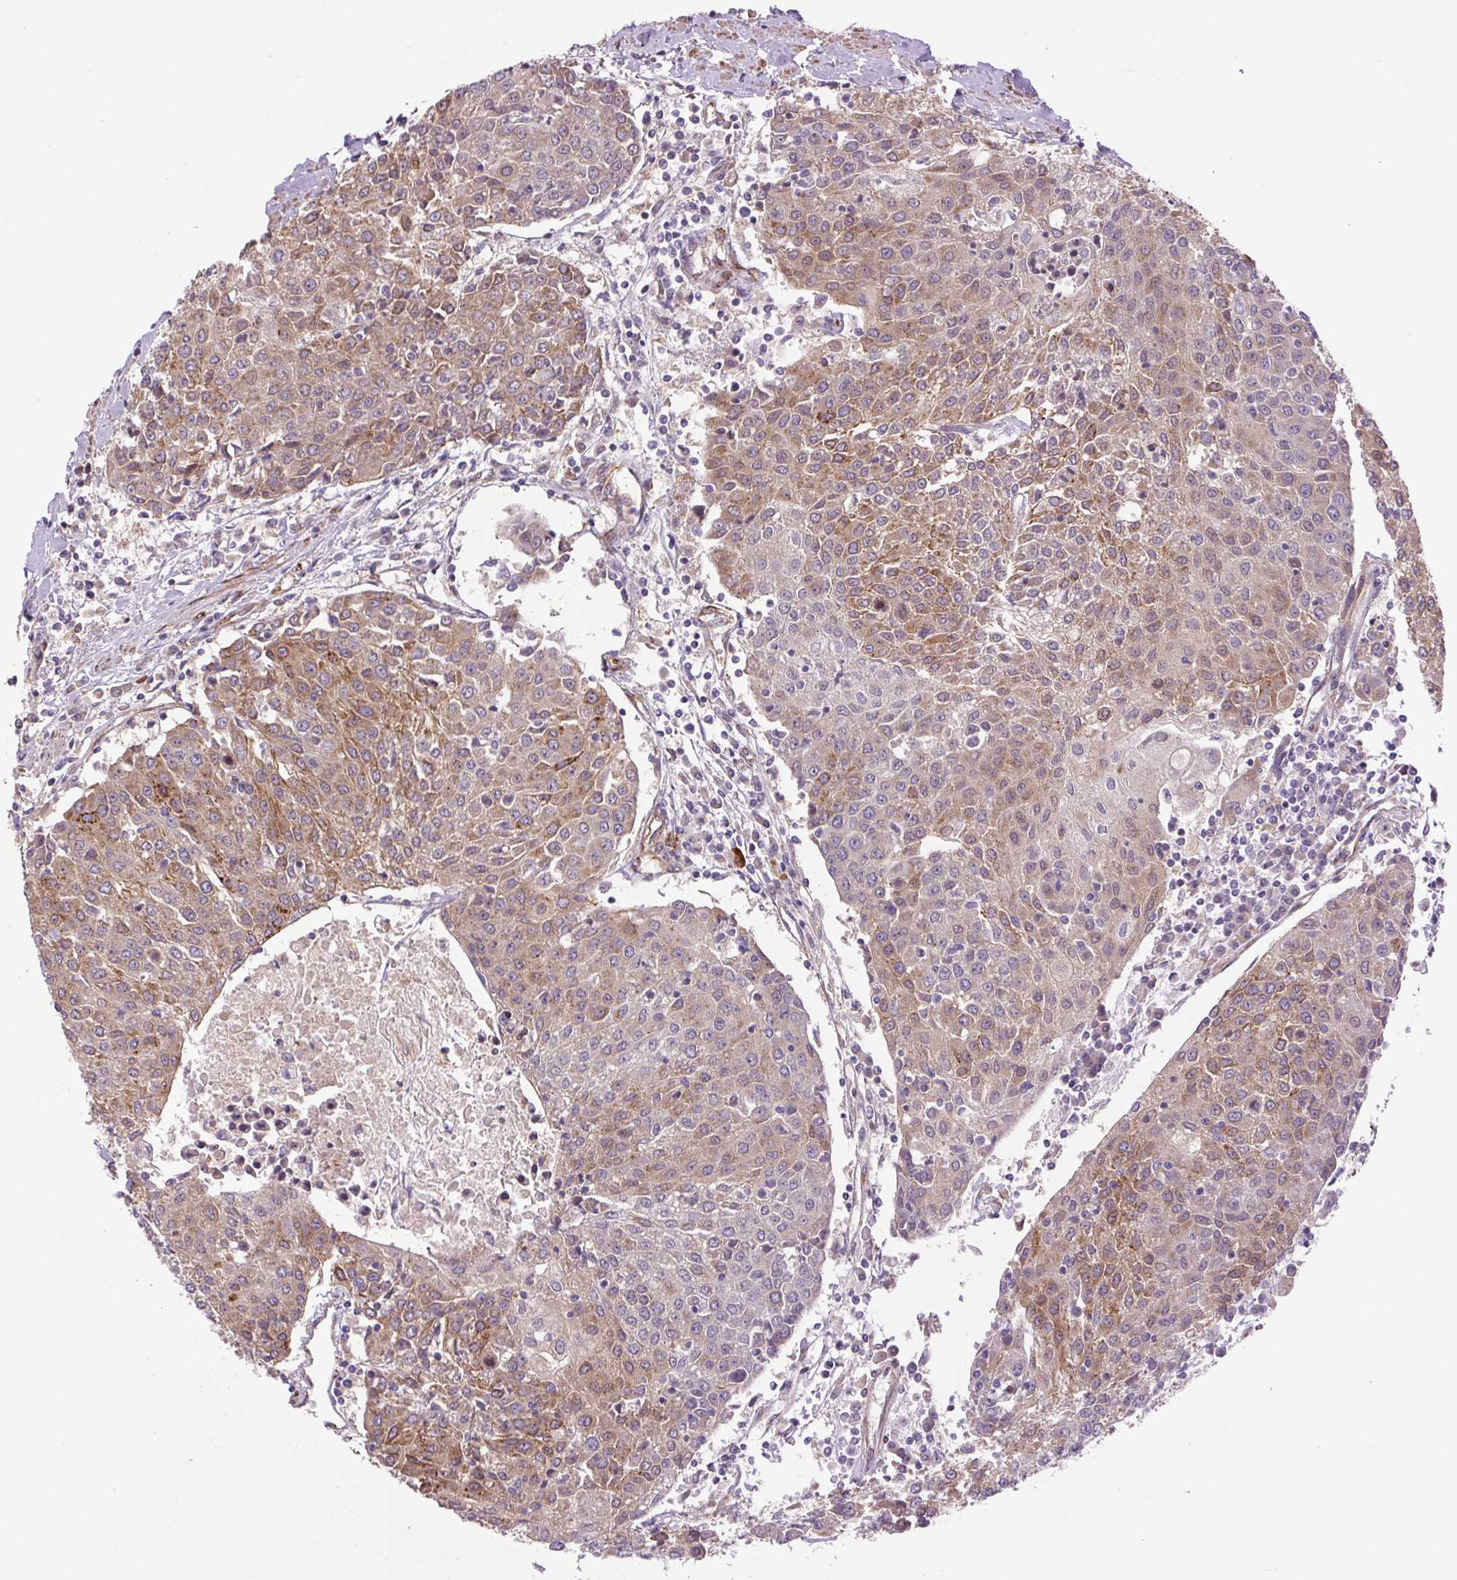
{"staining": {"intensity": "moderate", "quantity": "25%-75%", "location": "cytoplasmic/membranous"}, "tissue": "urothelial cancer", "cell_type": "Tumor cells", "image_type": "cancer", "snomed": [{"axis": "morphology", "description": "Urothelial carcinoma, High grade"}, {"axis": "topography", "description": "Urinary bladder"}], "caption": "This photomicrograph reveals IHC staining of human urothelial carcinoma (high-grade), with medium moderate cytoplasmic/membranous staining in about 25%-75% of tumor cells.", "gene": "SEPTIN10", "patient": {"sex": "female", "age": 85}}